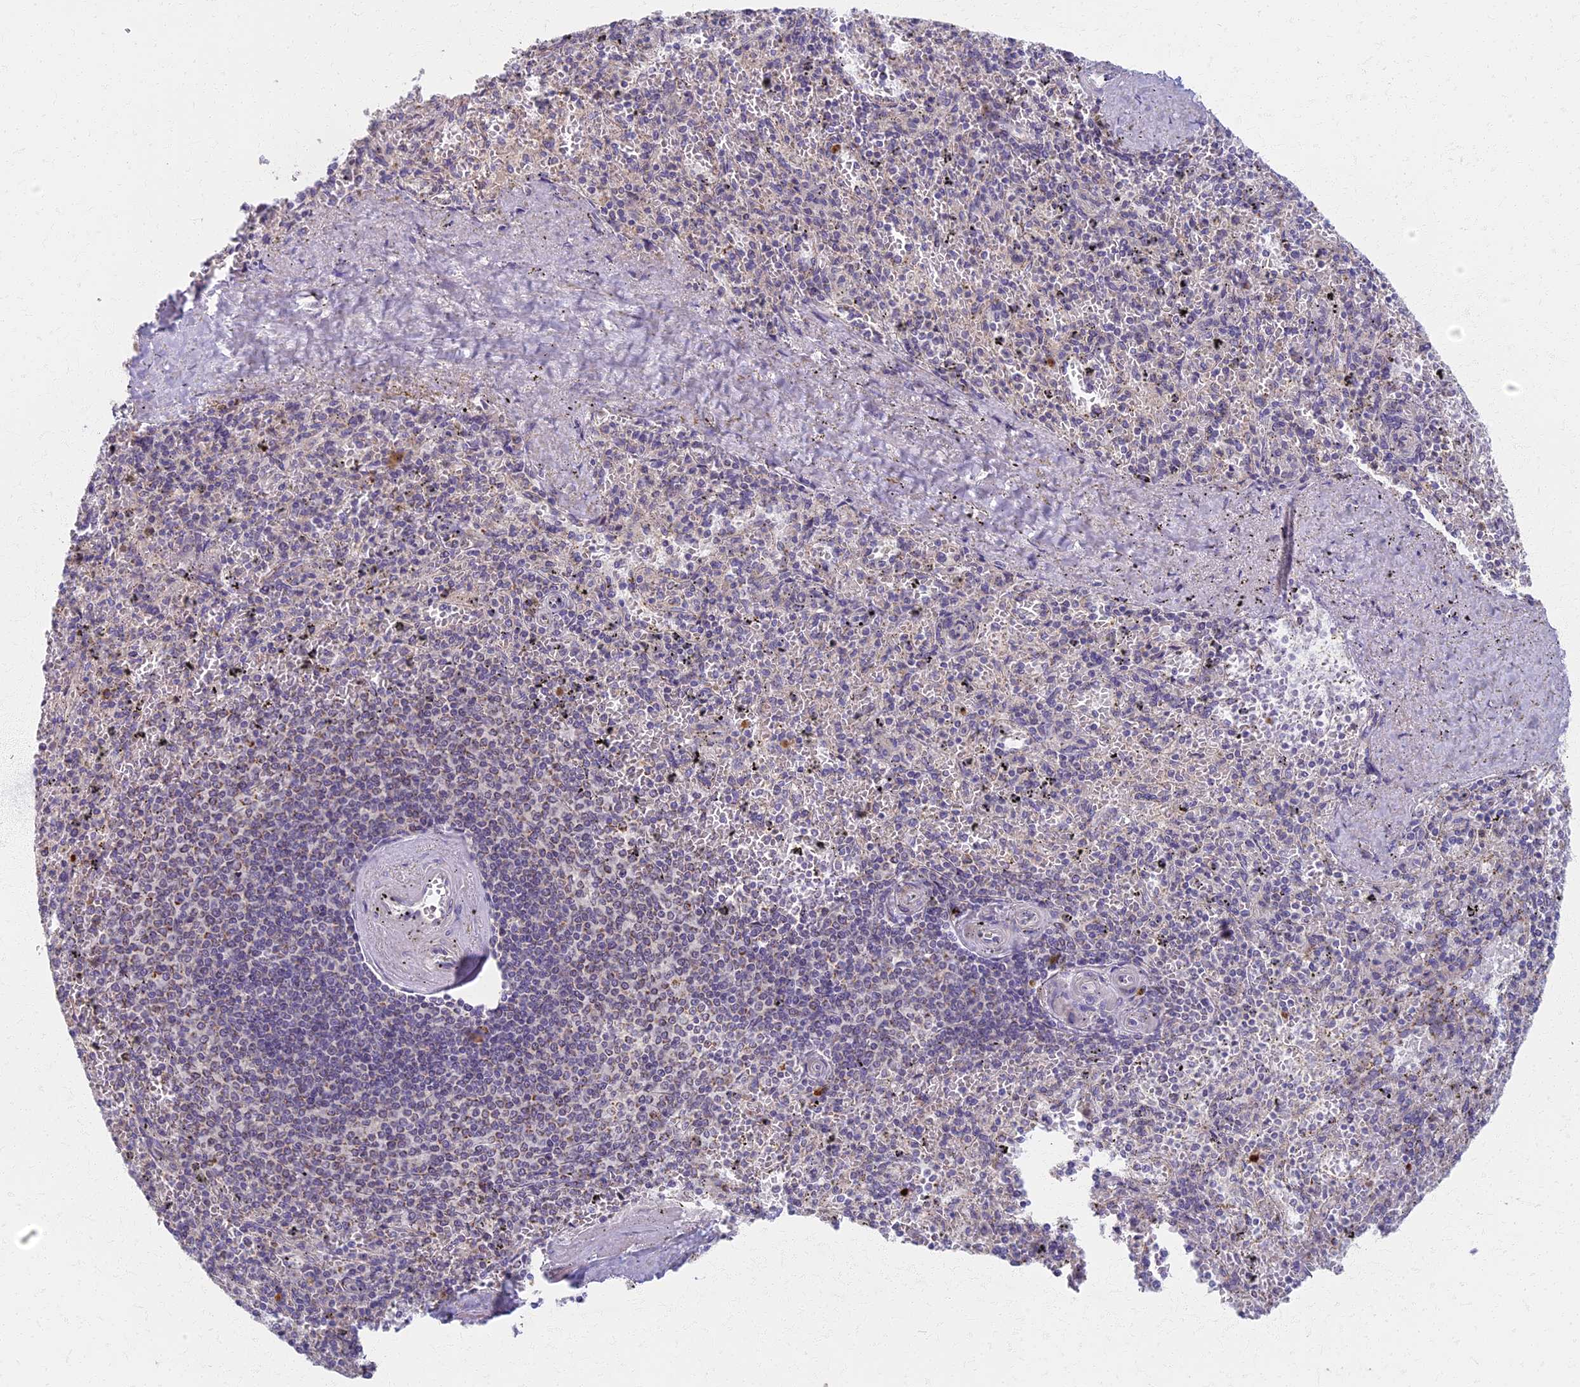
{"staining": {"intensity": "weak", "quantity": "<25%", "location": "cytoplasmic/membranous"}, "tissue": "spleen", "cell_type": "Cells in red pulp", "image_type": "normal", "snomed": [{"axis": "morphology", "description": "Normal tissue, NOS"}, {"axis": "topography", "description": "Spleen"}], "caption": "Spleen stained for a protein using IHC demonstrates no staining cells in red pulp.", "gene": "MRPS25", "patient": {"sex": "male", "age": 82}}